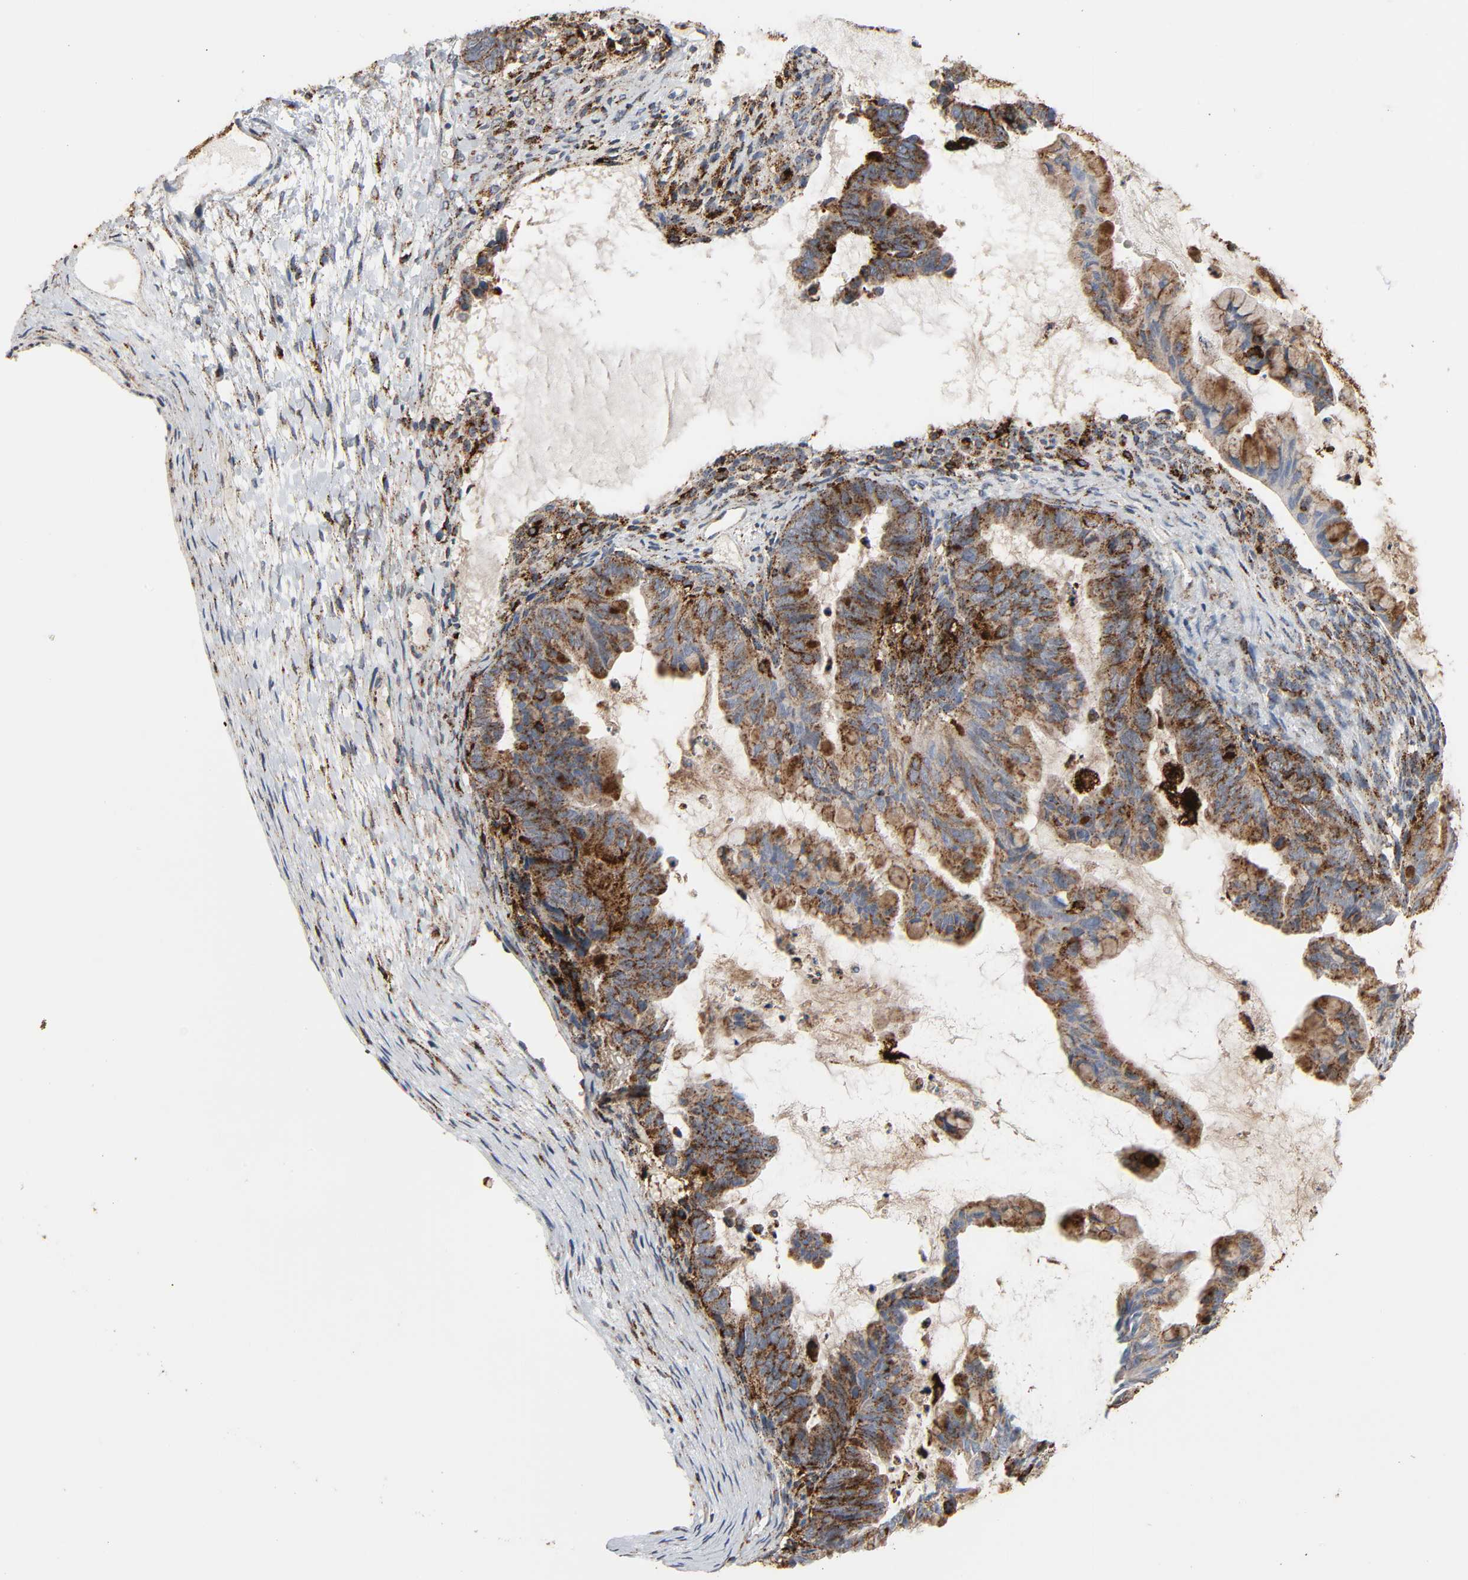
{"staining": {"intensity": "strong", "quantity": "25%-75%", "location": "cytoplasmic/membranous"}, "tissue": "ovarian cancer", "cell_type": "Tumor cells", "image_type": "cancer", "snomed": [{"axis": "morphology", "description": "Cystadenocarcinoma, mucinous, NOS"}, {"axis": "topography", "description": "Ovary"}], "caption": "IHC of human ovarian mucinous cystadenocarcinoma exhibits high levels of strong cytoplasmic/membranous expression in about 25%-75% of tumor cells. Nuclei are stained in blue.", "gene": "PSAP", "patient": {"sex": "female", "age": 36}}